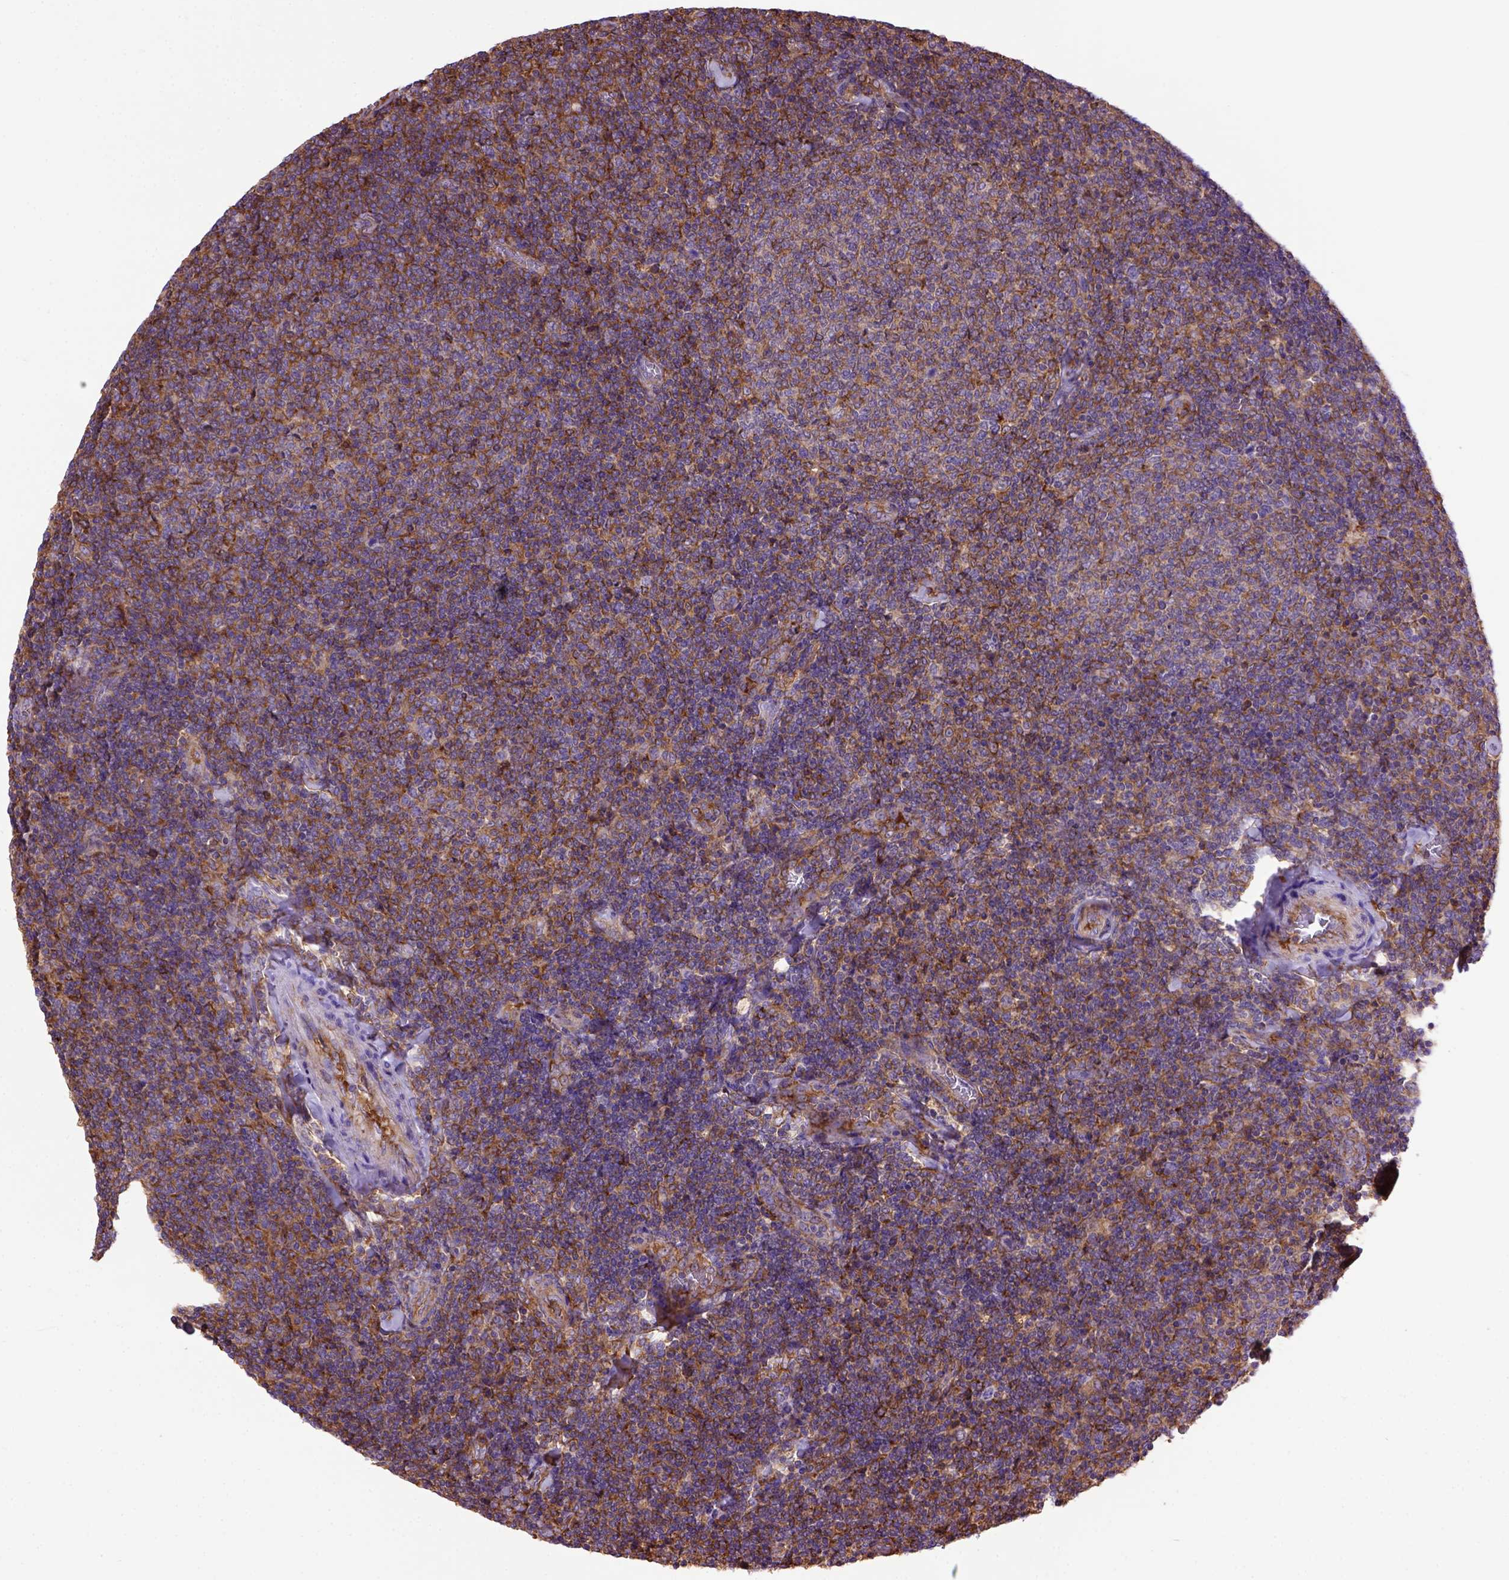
{"staining": {"intensity": "weak", "quantity": ">75%", "location": "cytoplasmic/membranous"}, "tissue": "lymphoma", "cell_type": "Tumor cells", "image_type": "cancer", "snomed": [{"axis": "morphology", "description": "Malignant lymphoma, non-Hodgkin's type, Low grade"}, {"axis": "topography", "description": "Lymph node"}], "caption": "There is low levels of weak cytoplasmic/membranous positivity in tumor cells of lymphoma, as demonstrated by immunohistochemical staining (brown color).", "gene": "MVP", "patient": {"sex": "male", "age": 52}}